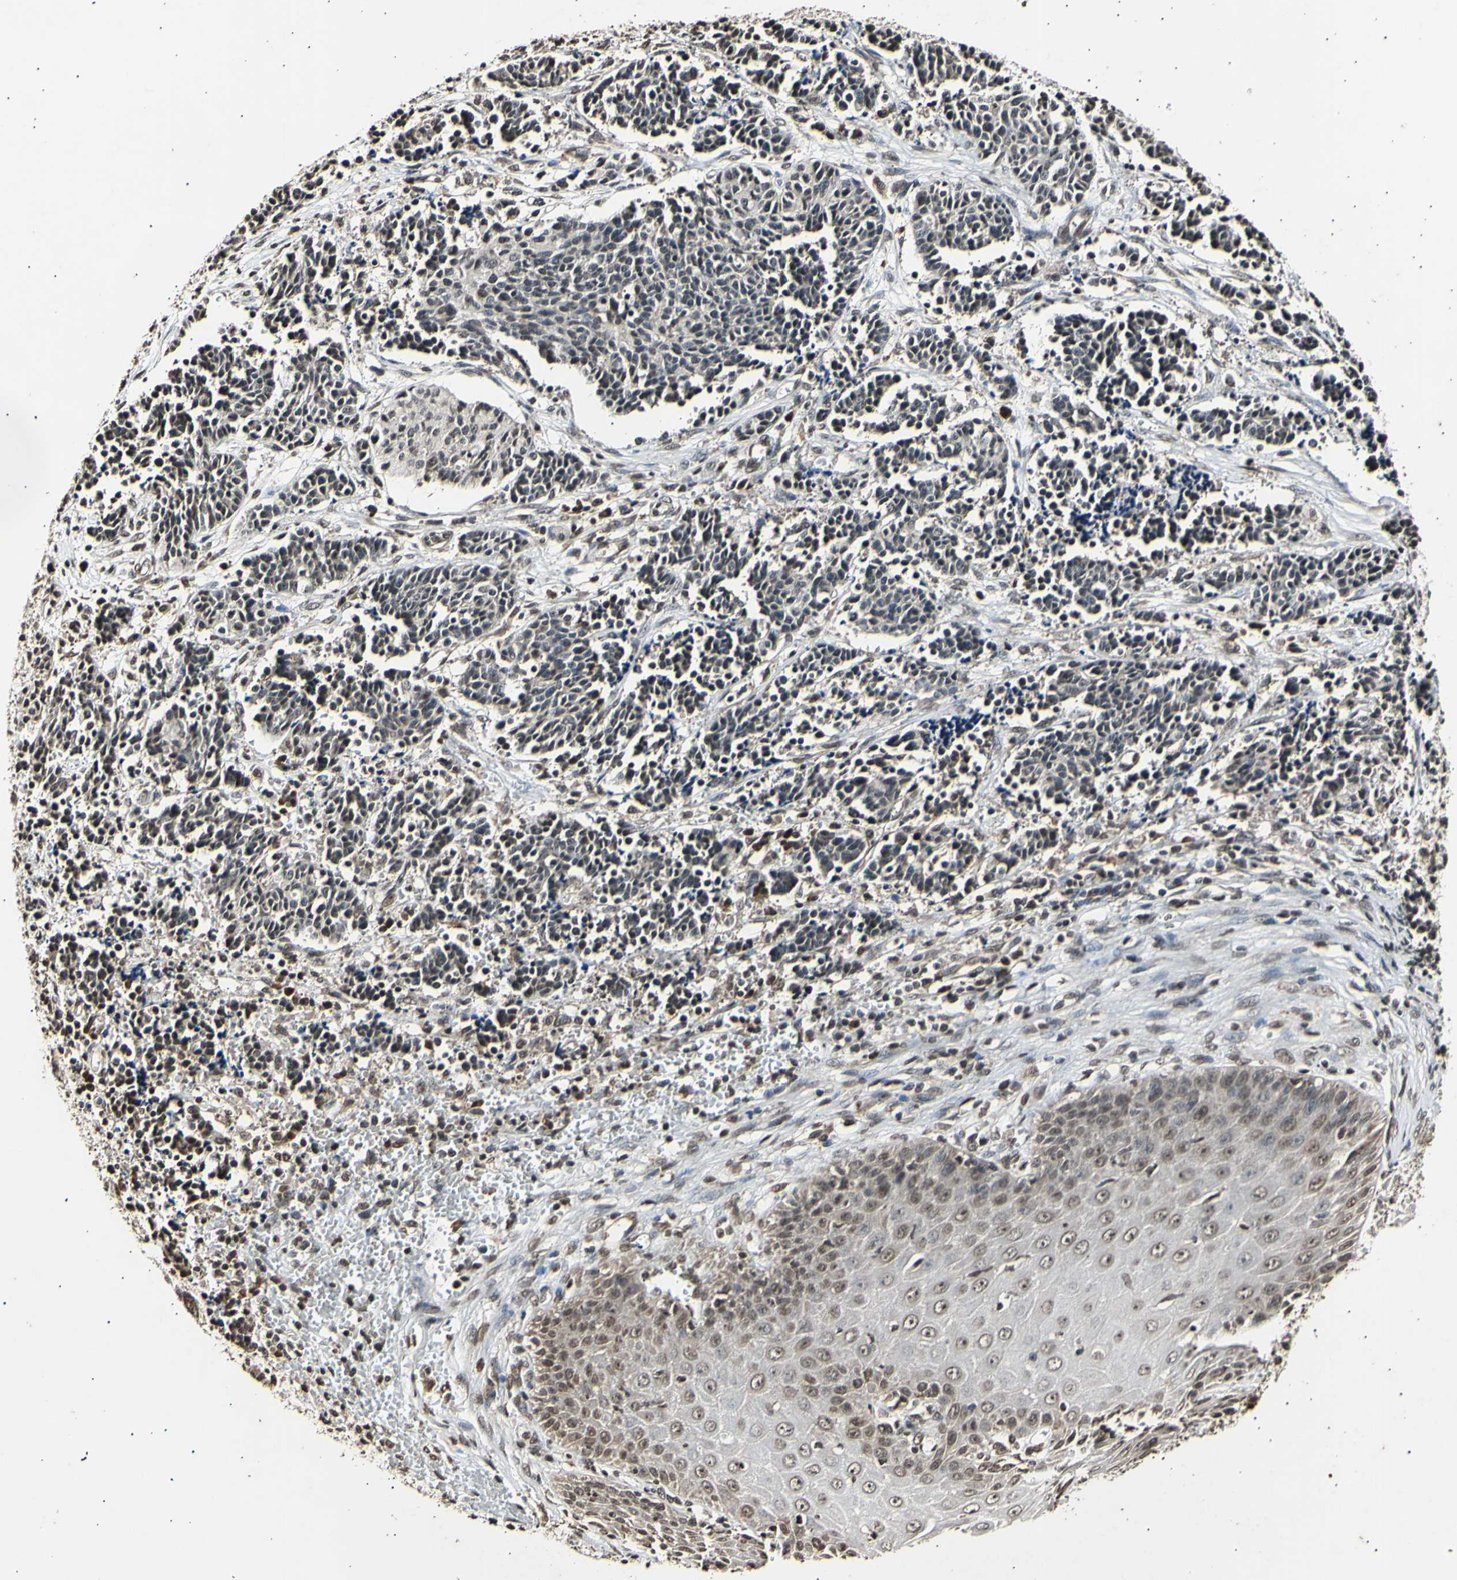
{"staining": {"intensity": "negative", "quantity": "none", "location": "none"}, "tissue": "cervical cancer", "cell_type": "Tumor cells", "image_type": "cancer", "snomed": [{"axis": "morphology", "description": "Squamous cell carcinoma, NOS"}, {"axis": "topography", "description": "Cervix"}], "caption": "There is no significant expression in tumor cells of cervical cancer (squamous cell carcinoma). Nuclei are stained in blue.", "gene": "ANAPC7", "patient": {"sex": "female", "age": 35}}